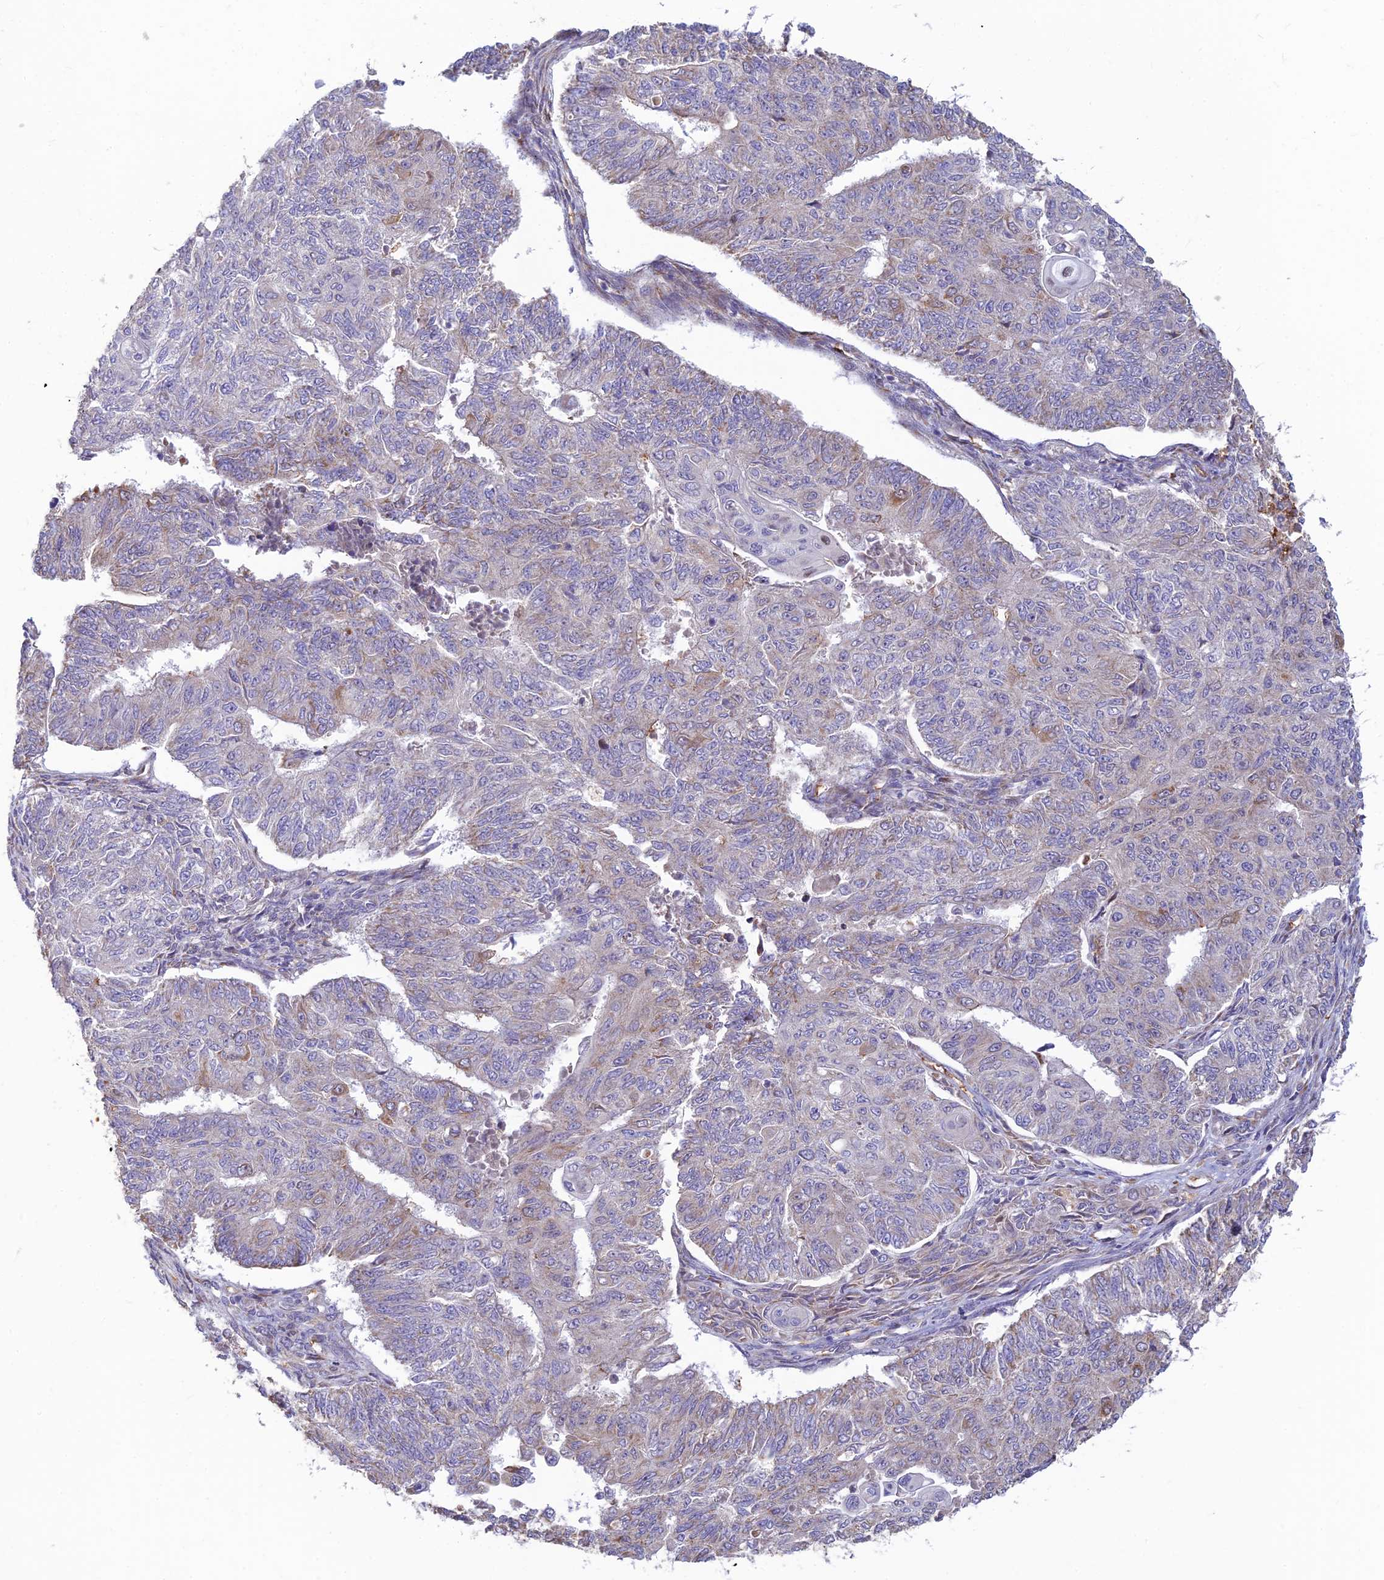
{"staining": {"intensity": "weak", "quantity": "<25%", "location": "cytoplasmic/membranous"}, "tissue": "endometrial cancer", "cell_type": "Tumor cells", "image_type": "cancer", "snomed": [{"axis": "morphology", "description": "Adenocarcinoma, NOS"}, {"axis": "topography", "description": "Endometrium"}], "caption": "Immunohistochemistry (IHC) of endometrial adenocarcinoma reveals no expression in tumor cells.", "gene": "UFSP2", "patient": {"sex": "female", "age": 32}}